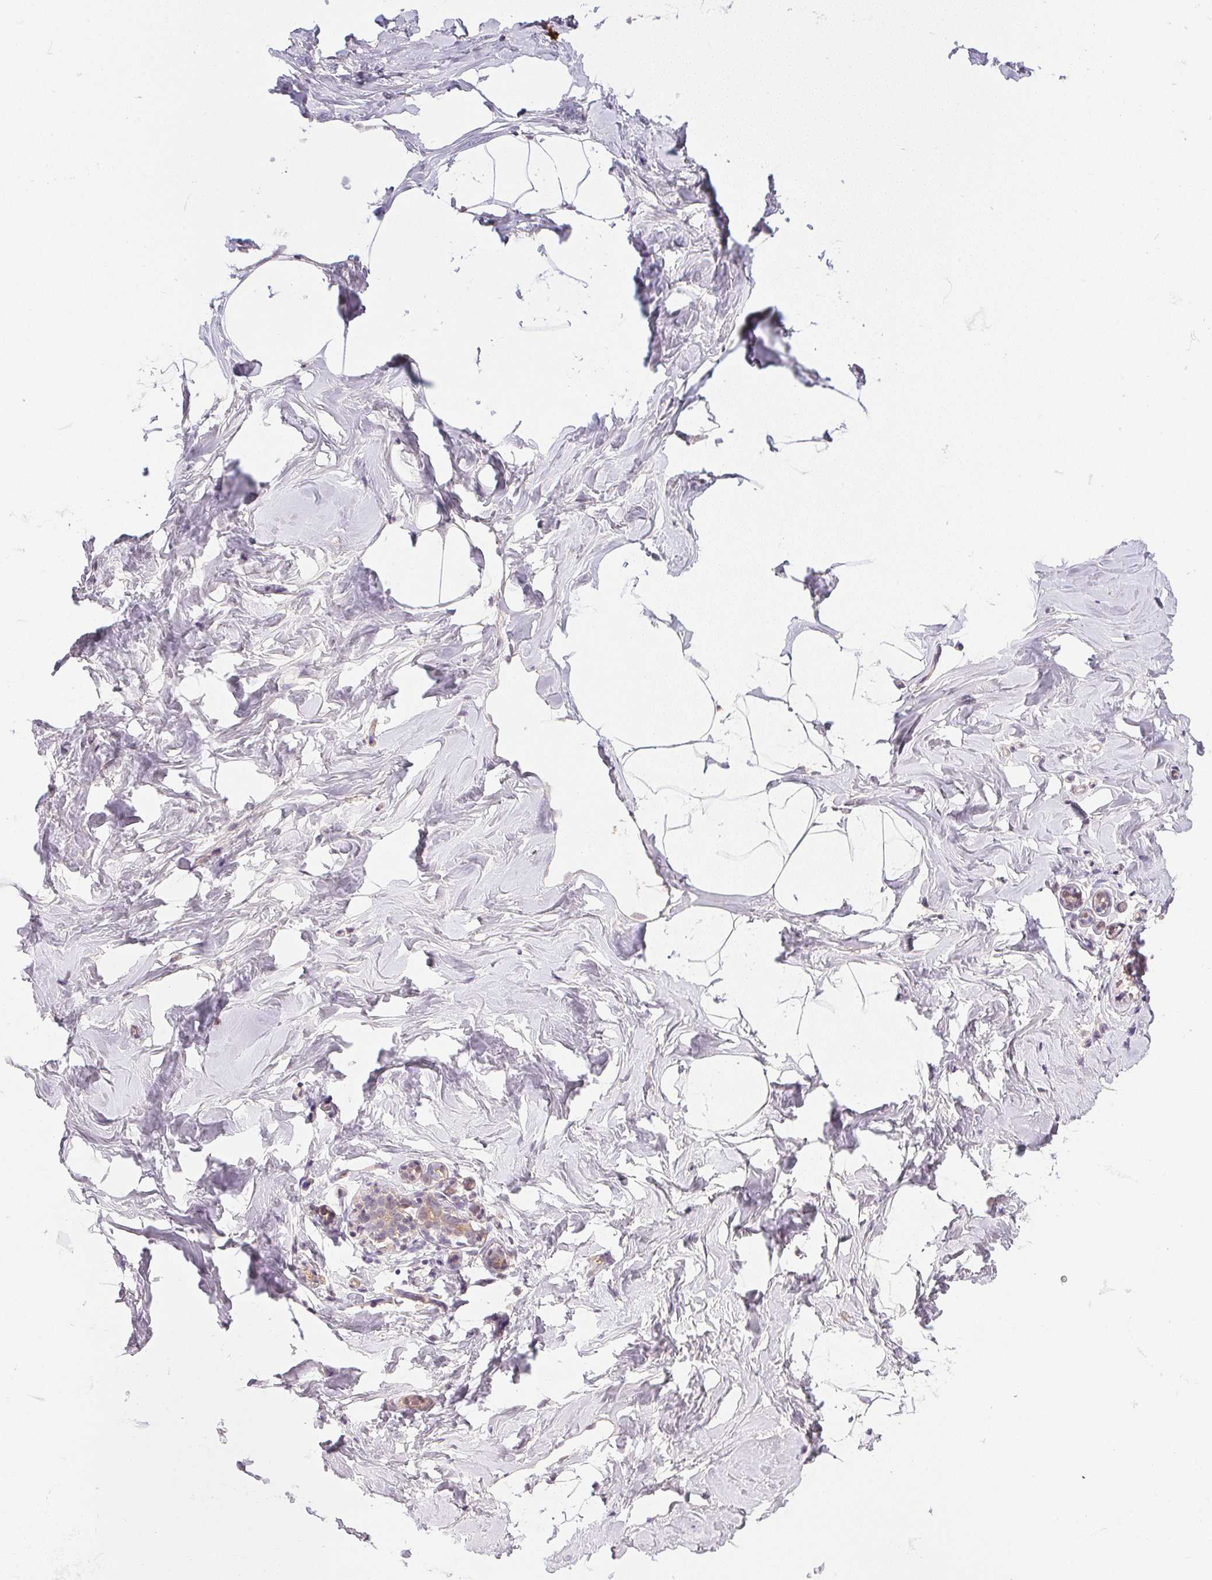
{"staining": {"intensity": "negative", "quantity": "none", "location": "none"}, "tissue": "breast", "cell_type": "Adipocytes", "image_type": "normal", "snomed": [{"axis": "morphology", "description": "Normal tissue, NOS"}, {"axis": "topography", "description": "Breast"}], "caption": "Micrograph shows no significant protein expression in adipocytes of benign breast.", "gene": "CFAP92", "patient": {"sex": "female", "age": 32}}